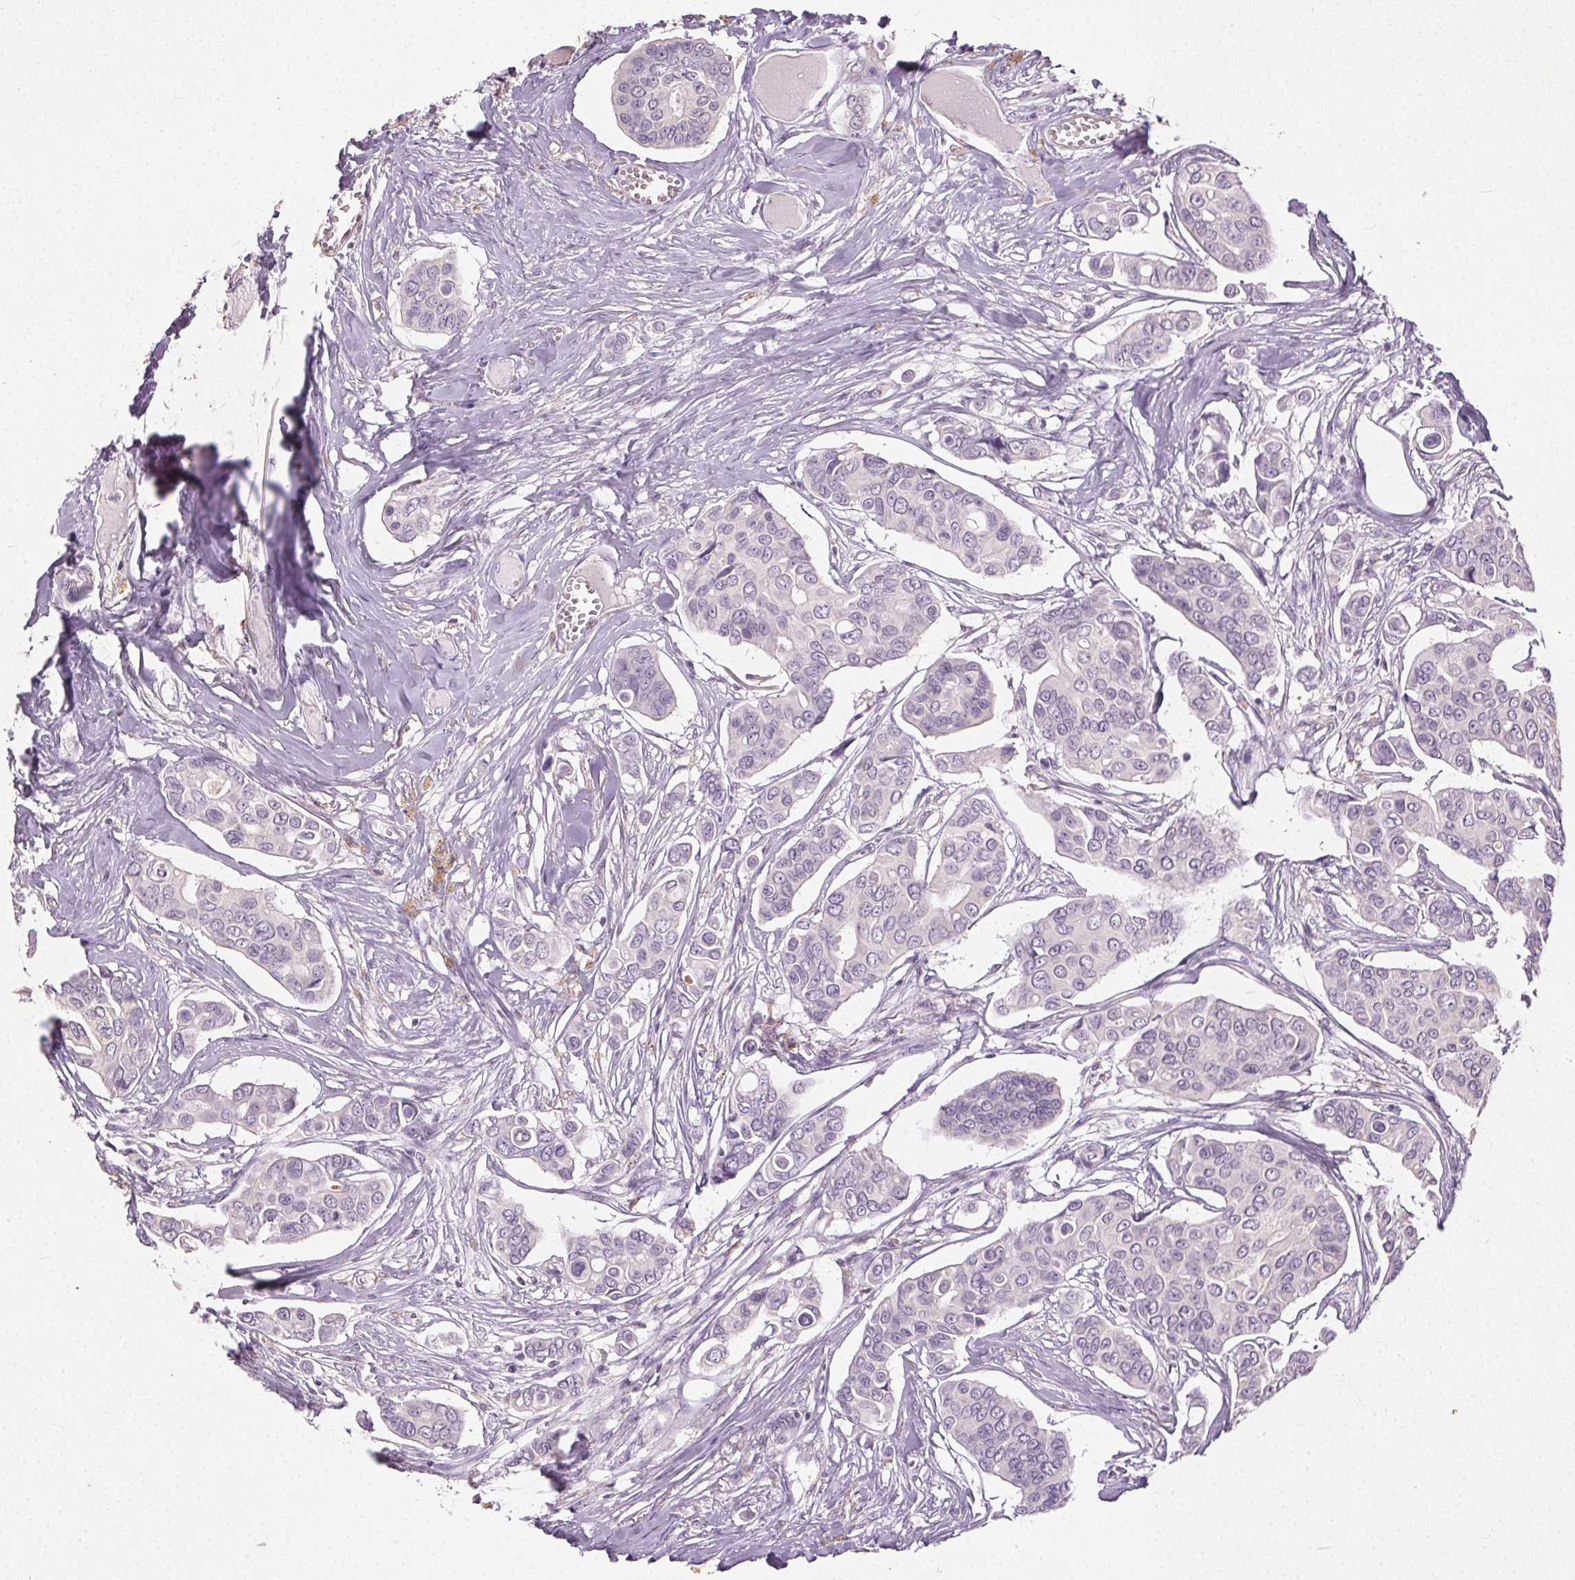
{"staining": {"intensity": "negative", "quantity": "none", "location": "none"}, "tissue": "breast cancer", "cell_type": "Tumor cells", "image_type": "cancer", "snomed": [{"axis": "morphology", "description": "Duct carcinoma"}, {"axis": "topography", "description": "Breast"}], "caption": "Human breast cancer stained for a protein using IHC demonstrates no staining in tumor cells.", "gene": "CLTRN", "patient": {"sex": "female", "age": 54}}